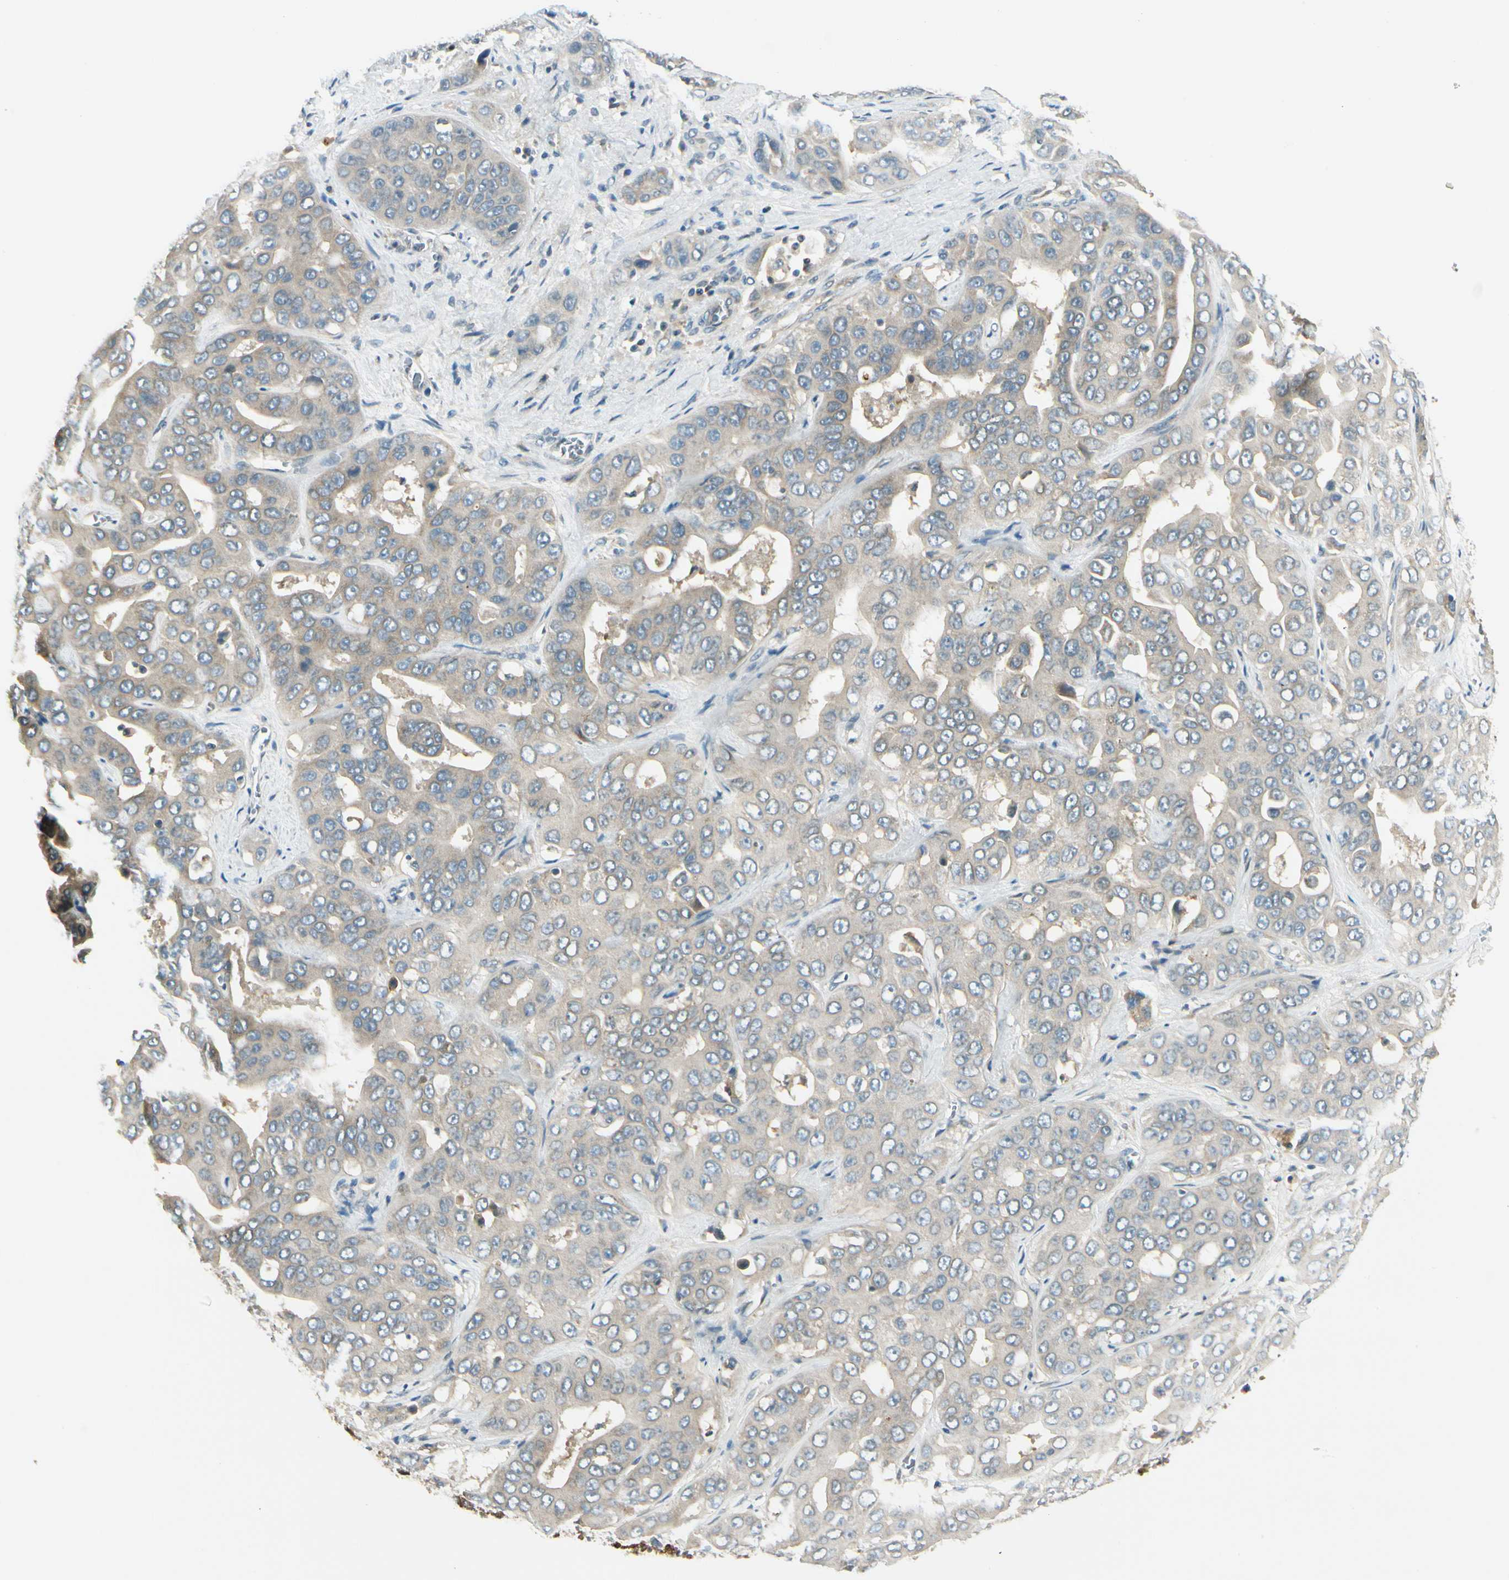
{"staining": {"intensity": "weak", "quantity": "25%-75%", "location": "cytoplasmic/membranous"}, "tissue": "liver cancer", "cell_type": "Tumor cells", "image_type": "cancer", "snomed": [{"axis": "morphology", "description": "Cholangiocarcinoma"}, {"axis": "topography", "description": "Liver"}], "caption": "Protein staining of liver cancer (cholangiocarcinoma) tissue displays weak cytoplasmic/membranous positivity in approximately 25%-75% of tumor cells.", "gene": "BNIP1", "patient": {"sex": "female", "age": 52}}